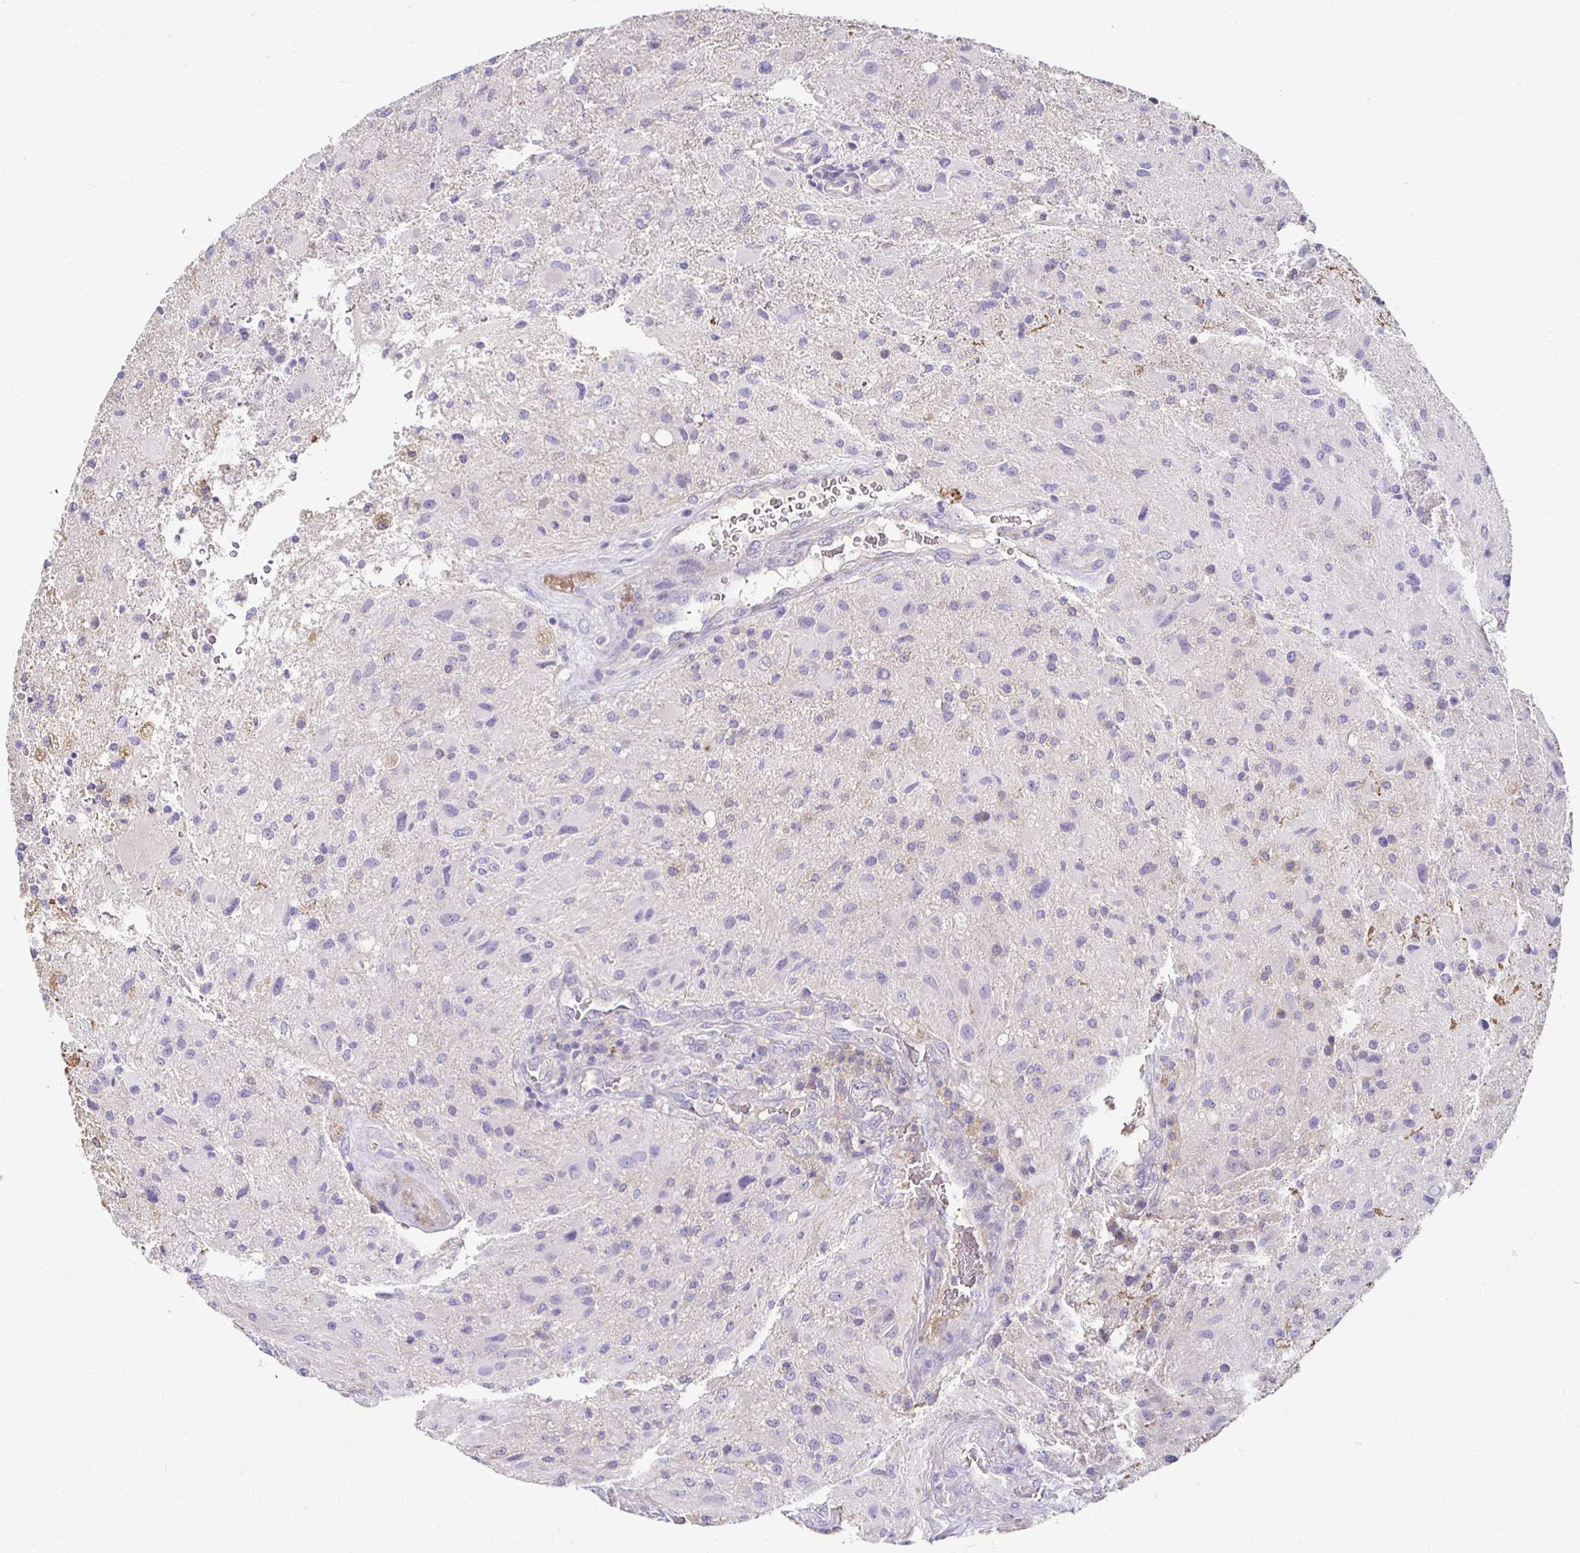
{"staining": {"intensity": "negative", "quantity": "none", "location": "none"}, "tissue": "glioma", "cell_type": "Tumor cells", "image_type": "cancer", "snomed": [{"axis": "morphology", "description": "Glioma, malignant, High grade"}, {"axis": "topography", "description": "Brain"}], "caption": "Immunohistochemical staining of human glioma displays no significant expression in tumor cells.", "gene": "AKAP6", "patient": {"sex": "male", "age": 53}}